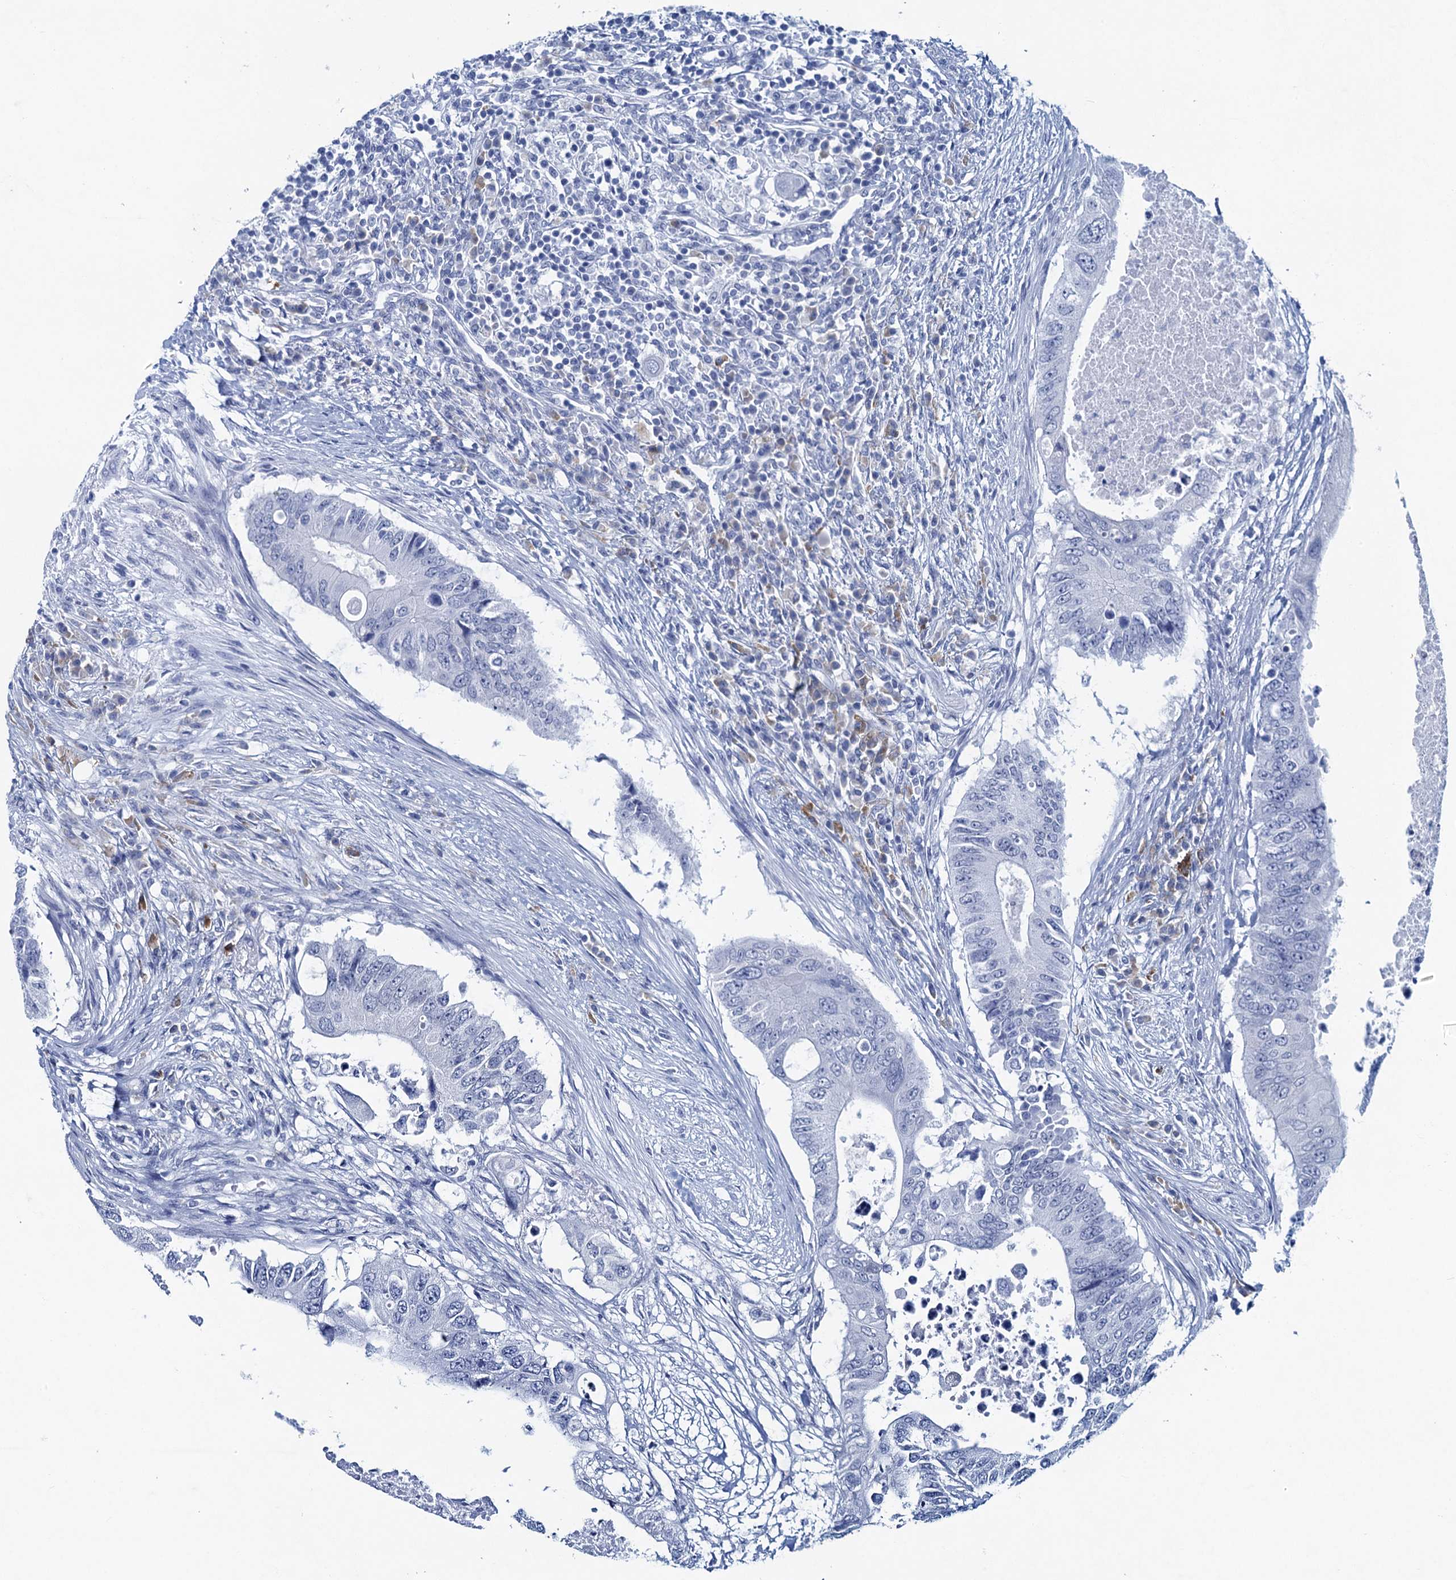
{"staining": {"intensity": "negative", "quantity": "none", "location": "none"}, "tissue": "colorectal cancer", "cell_type": "Tumor cells", "image_type": "cancer", "snomed": [{"axis": "morphology", "description": "Adenocarcinoma, NOS"}, {"axis": "topography", "description": "Colon"}], "caption": "Immunohistochemistry photomicrograph of colorectal cancer (adenocarcinoma) stained for a protein (brown), which exhibits no expression in tumor cells.", "gene": "HAPSTR1", "patient": {"sex": "male", "age": 71}}